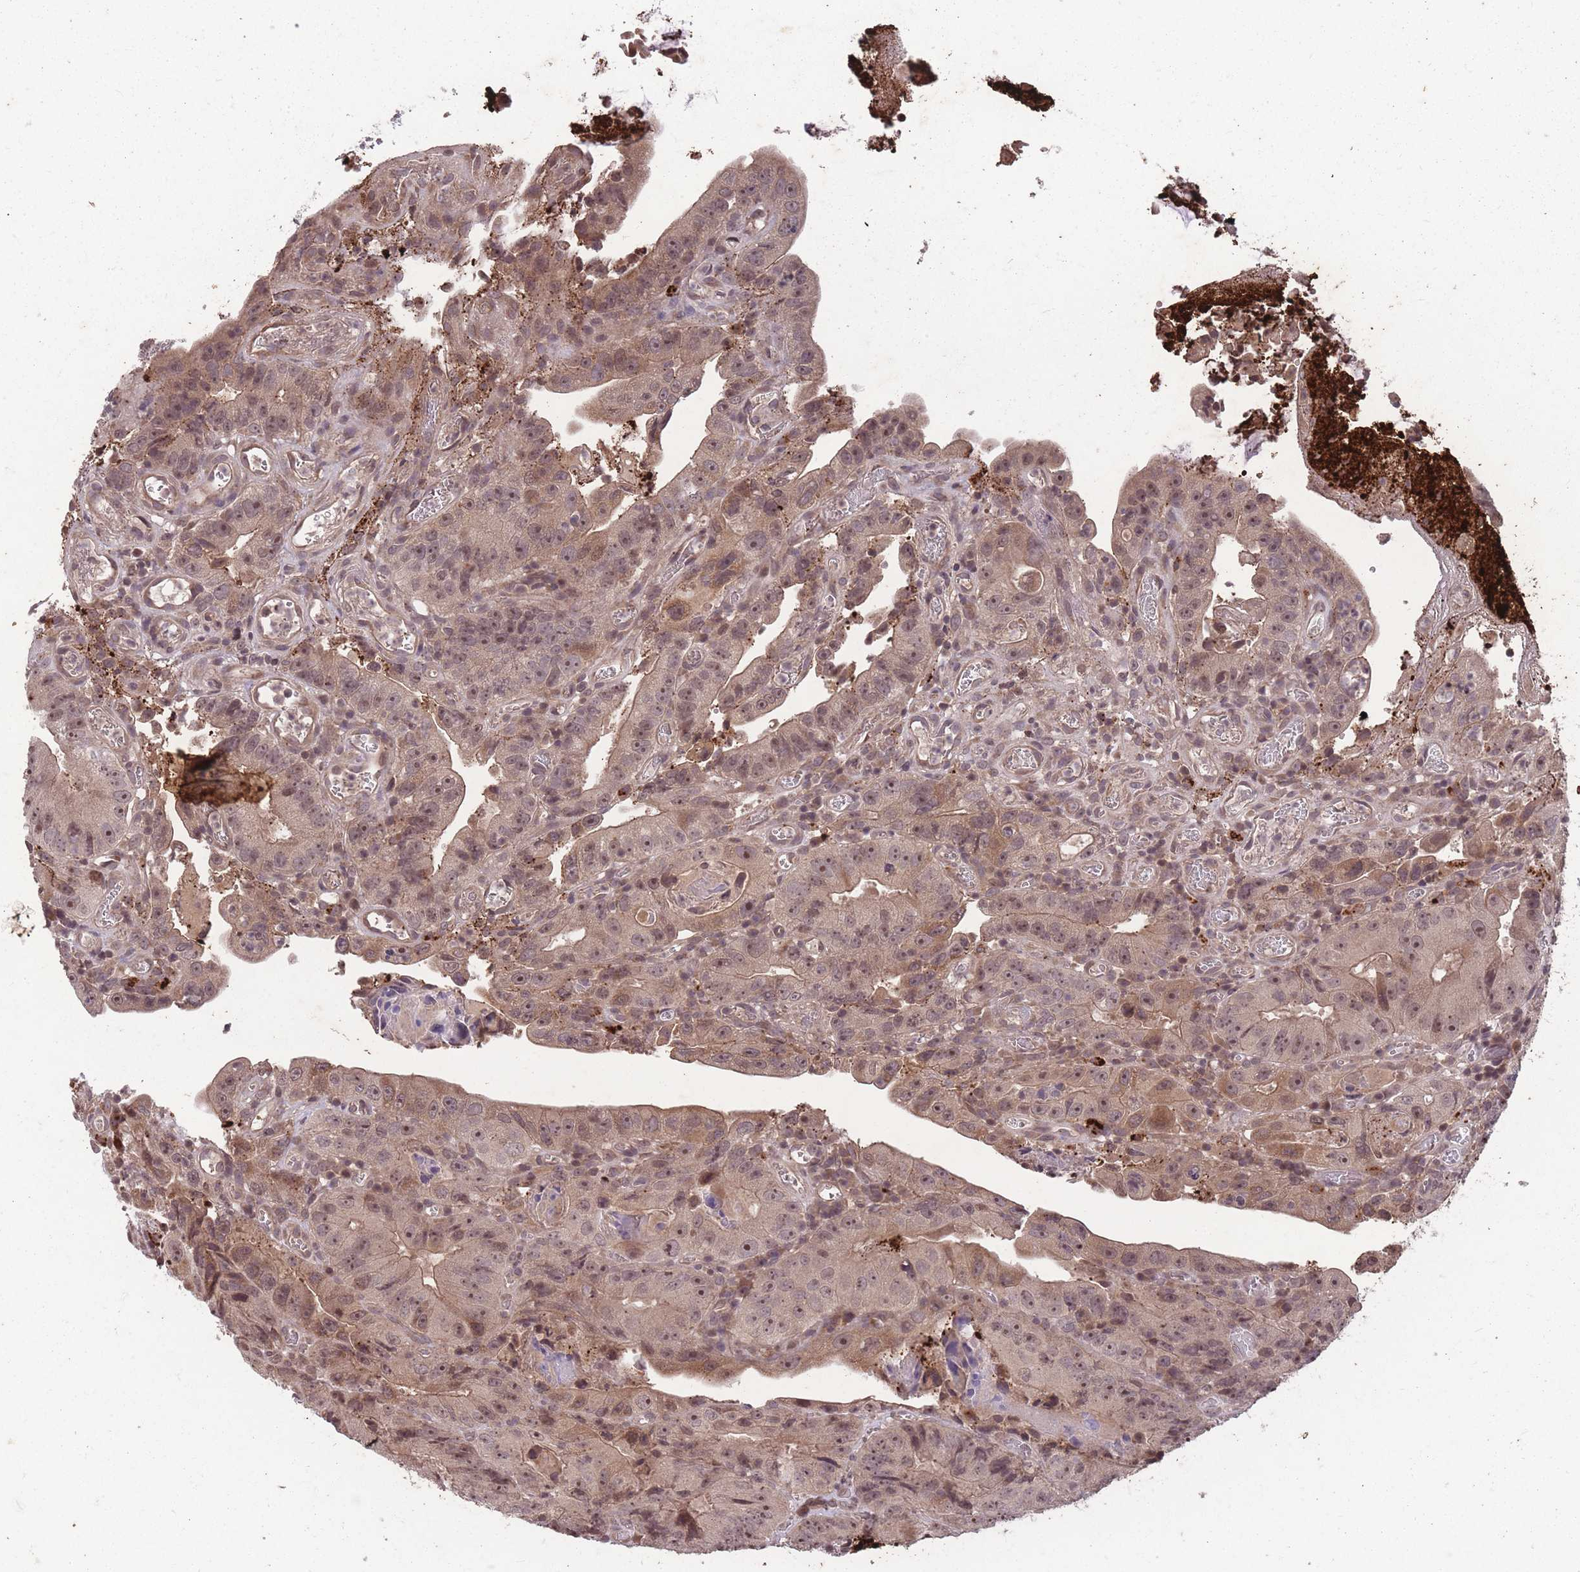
{"staining": {"intensity": "moderate", "quantity": ">75%", "location": "cytoplasmic/membranous,nuclear"}, "tissue": "colorectal cancer", "cell_type": "Tumor cells", "image_type": "cancer", "snomed": [{"axis": "morphology", "description": "Adenocarcinoma, NOS"}, {"axis": "topography", "description": "Colon"}], "caption": "Brown immunohistochemical staining in colorectal cancer reveals moderate cytoplasmic/membranous and nuclear expression in about >75% of tumor cells.", "gene": "GGT5", "patient": {"sex": "female", "age": 86}}